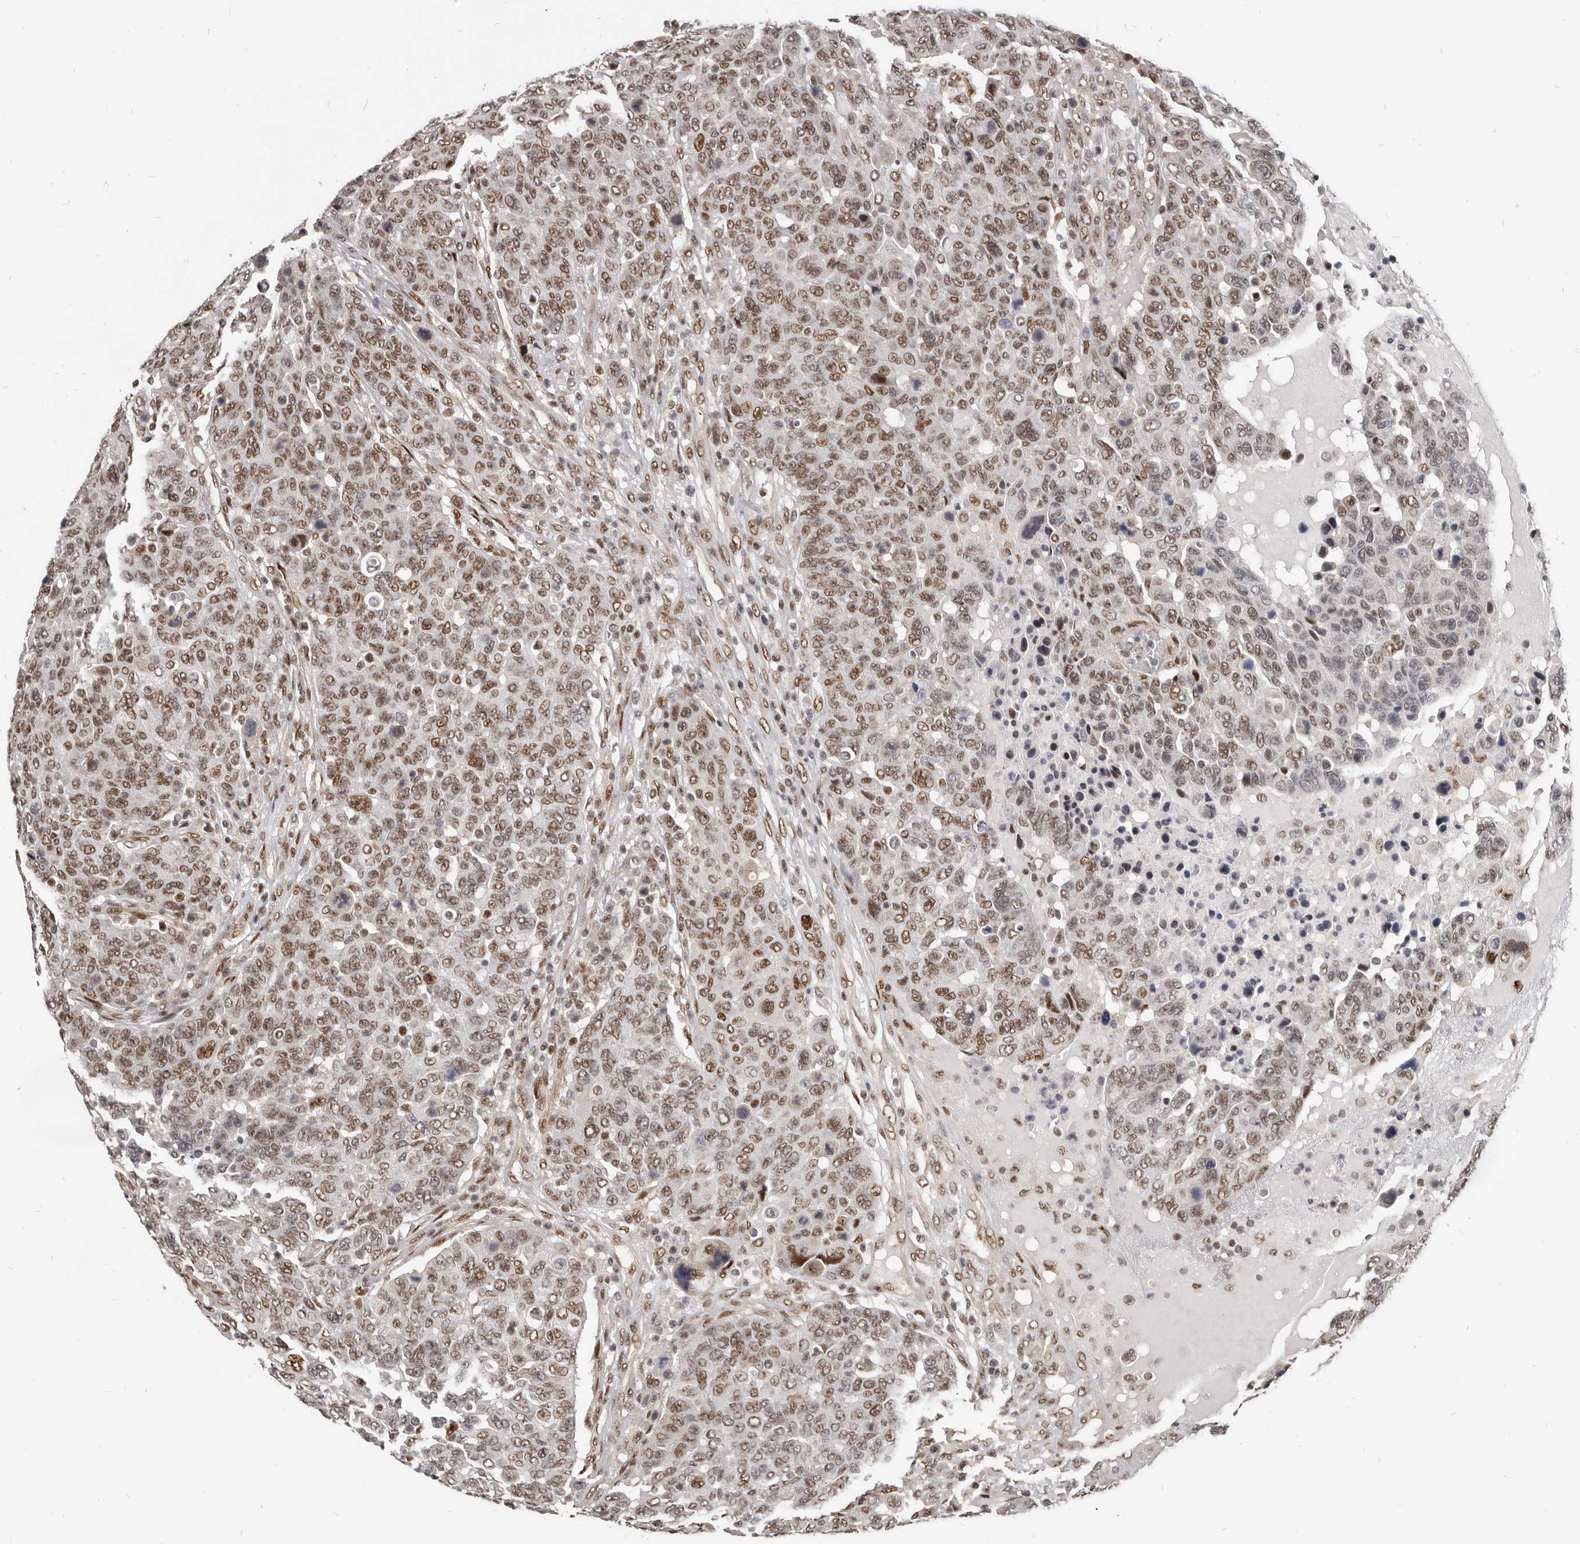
{"staining": {"intensity": "moderate", "quantity": ">75%", "location": "nuclear"}, "tissue": "breast cancer", "cell_type": "Tumor cells", "image_type": "cancer", "snomed": [{"axis": "morphology", "description": "Duct carcinoma"}, {"axis": "topography", "description": "Breast"}], "caption": "A brown stain shows moderate nuclear staining of a protein in breast cancer tumor cells.", "gene": "ATF5", "patient": {"sex": "female", "age": 37}}